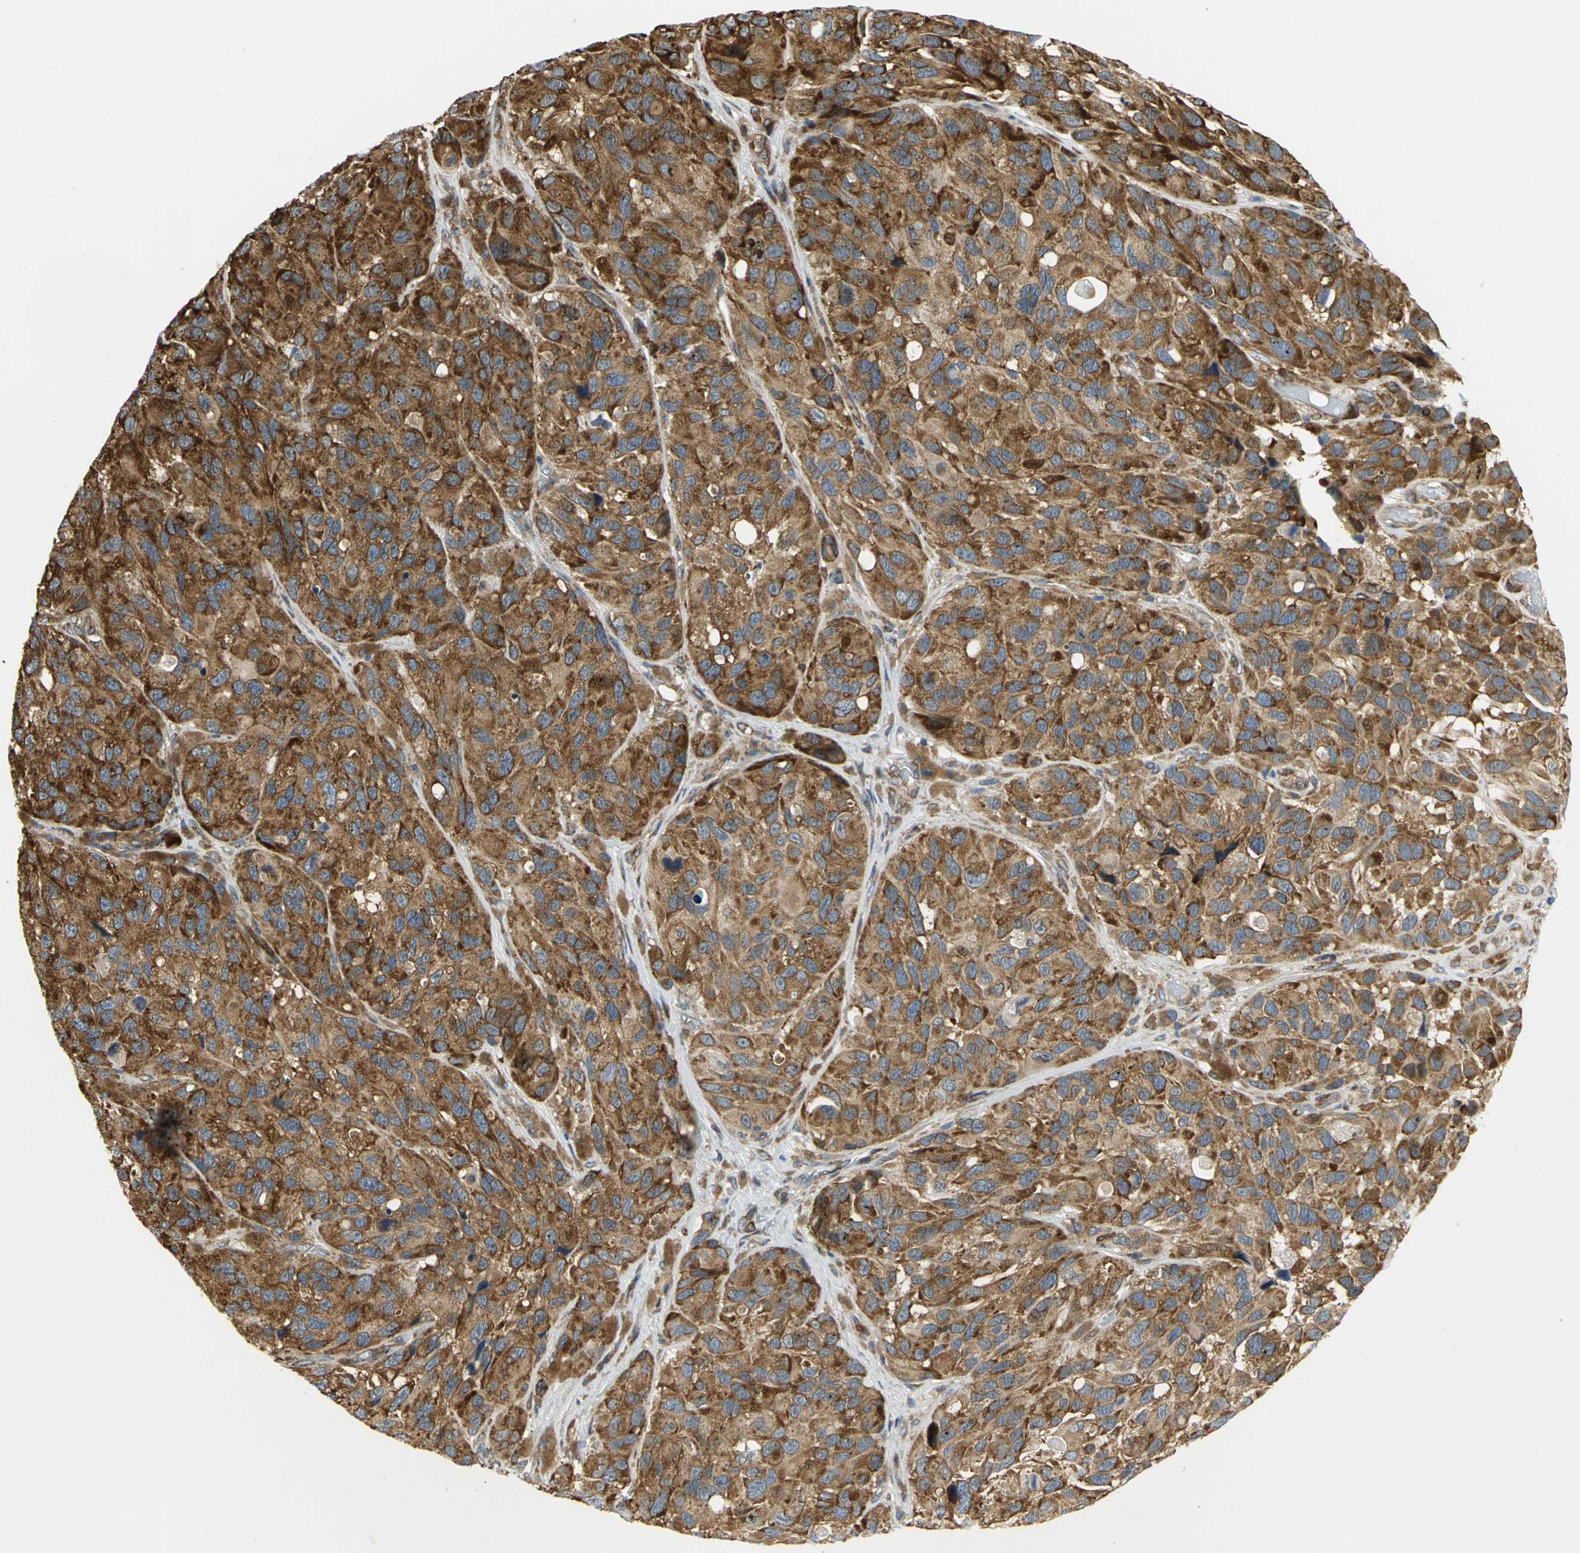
{"staining": {"intensity": "strong", "quantity": ">75%", "location": "cytoplasmic/membranous"}, "tissue": "melanoma", "cell_type": "Tumor cells", "image_type": "cancer", "snomed": [{"axis": "morphology", "description": "Malignant melanoma, NOS"}, {"axis": "topography", "description": "Skin"}], "caption": "Melanoma stained for a protein (brown) demonstrates strong cytoplasmic/membranous positive staining in approximately >75% of tumor cells.", "gene": "YBX1", "patient": {"sex": "female", "age": 73}}